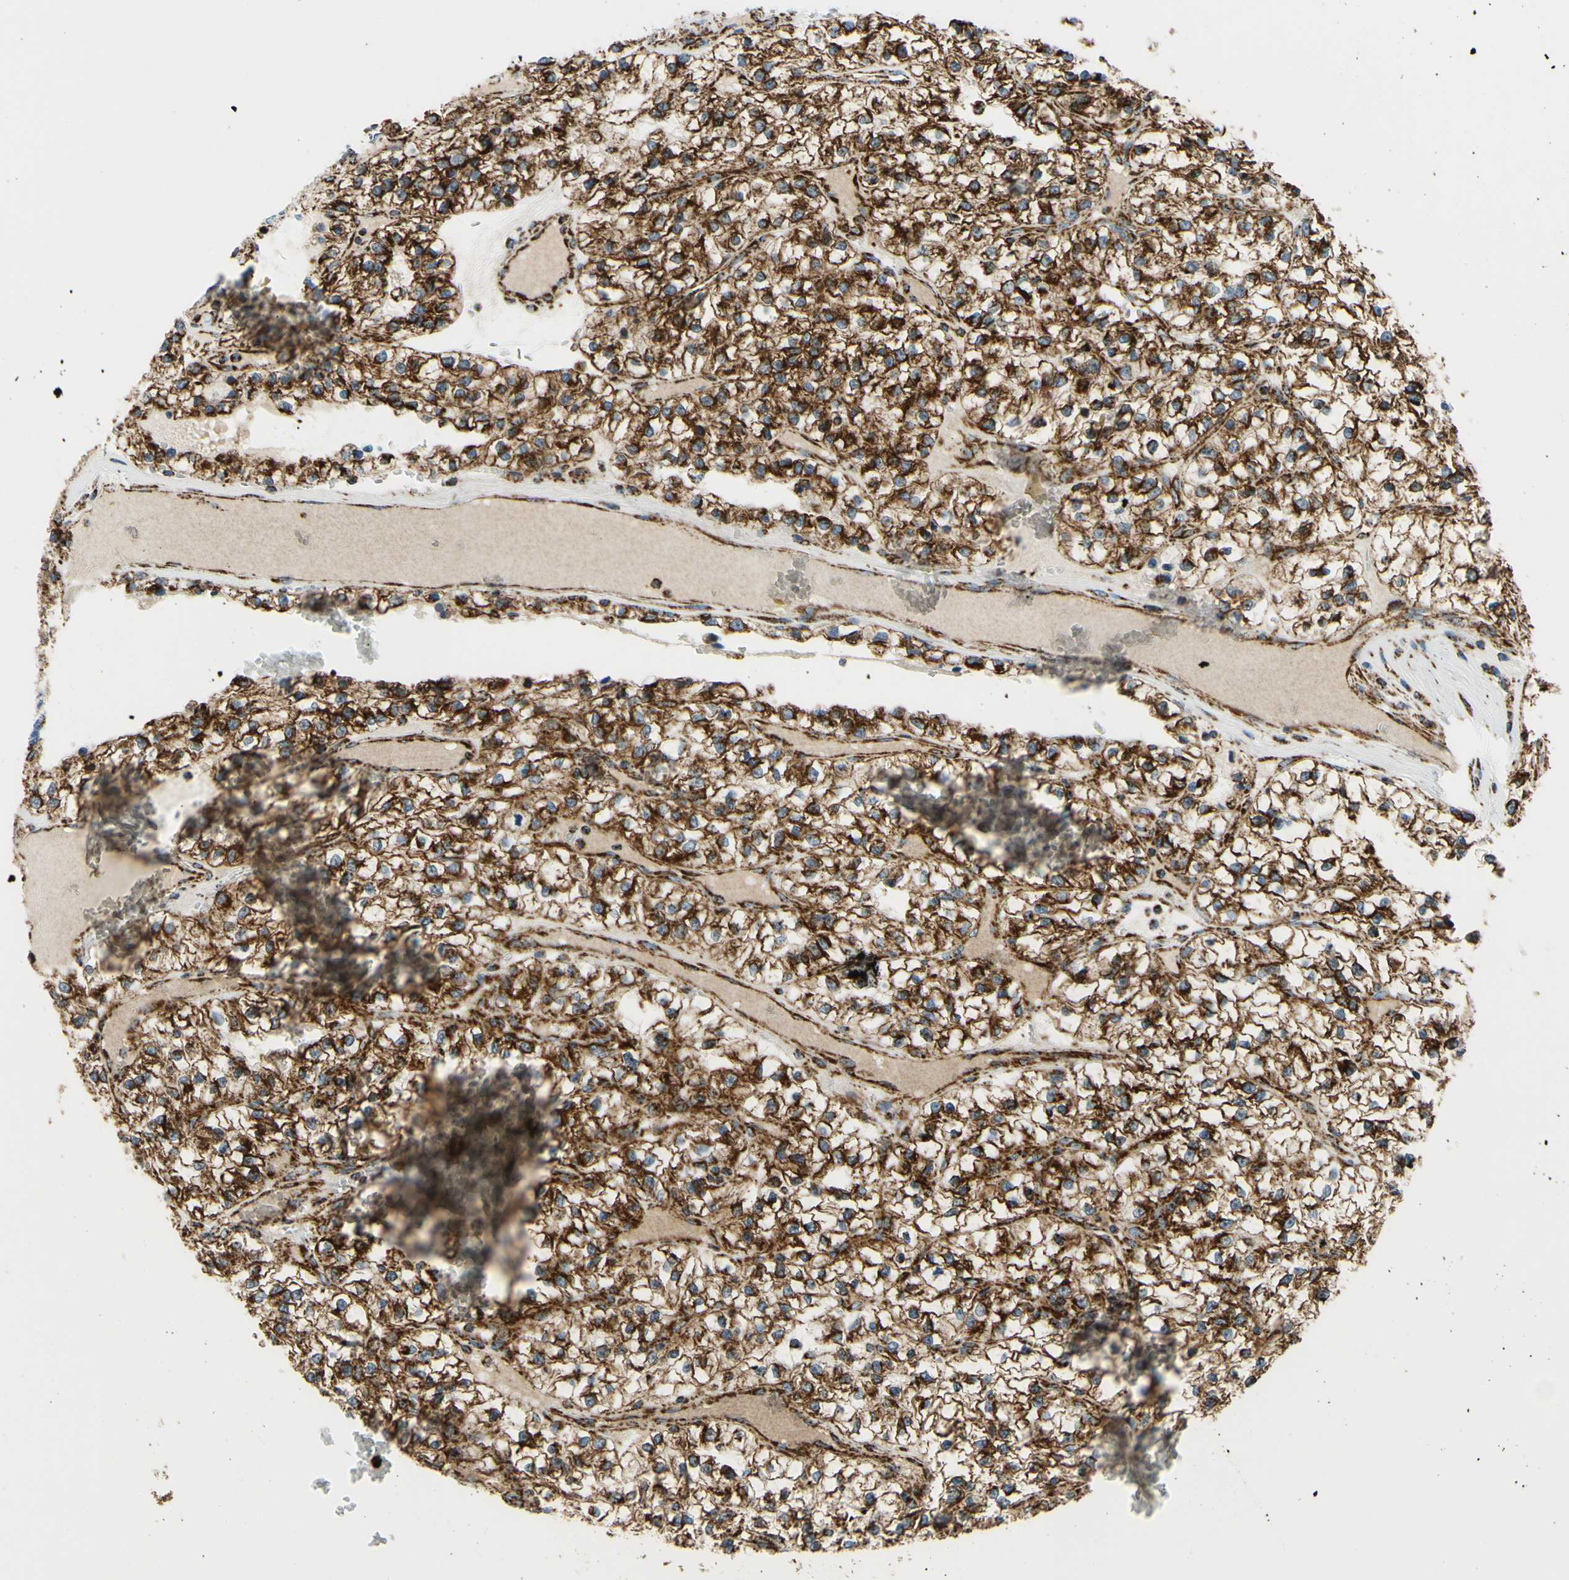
{"staining": {"intensity": "strong", "quantity": ">75%", "location": "cytoplasmic/membranous"}, "tissue": "renal cancer", "cell_type": "Tumor cells", "image_type": "cancer", "snomed": [{"axis": "morphology", "description": "Adenocarcinoma, NOS"}, {"axis": "topography", "description": "Kidney"}], "caption": "Adenocarcinoma (renal) was stained to show a protein in brown. There is high levels of strong cytoplasmic/membranous positivity in approximately >75% of tumor cells.", "gene": "MAVS", "patient": {"sex": "female", "age": 57}}